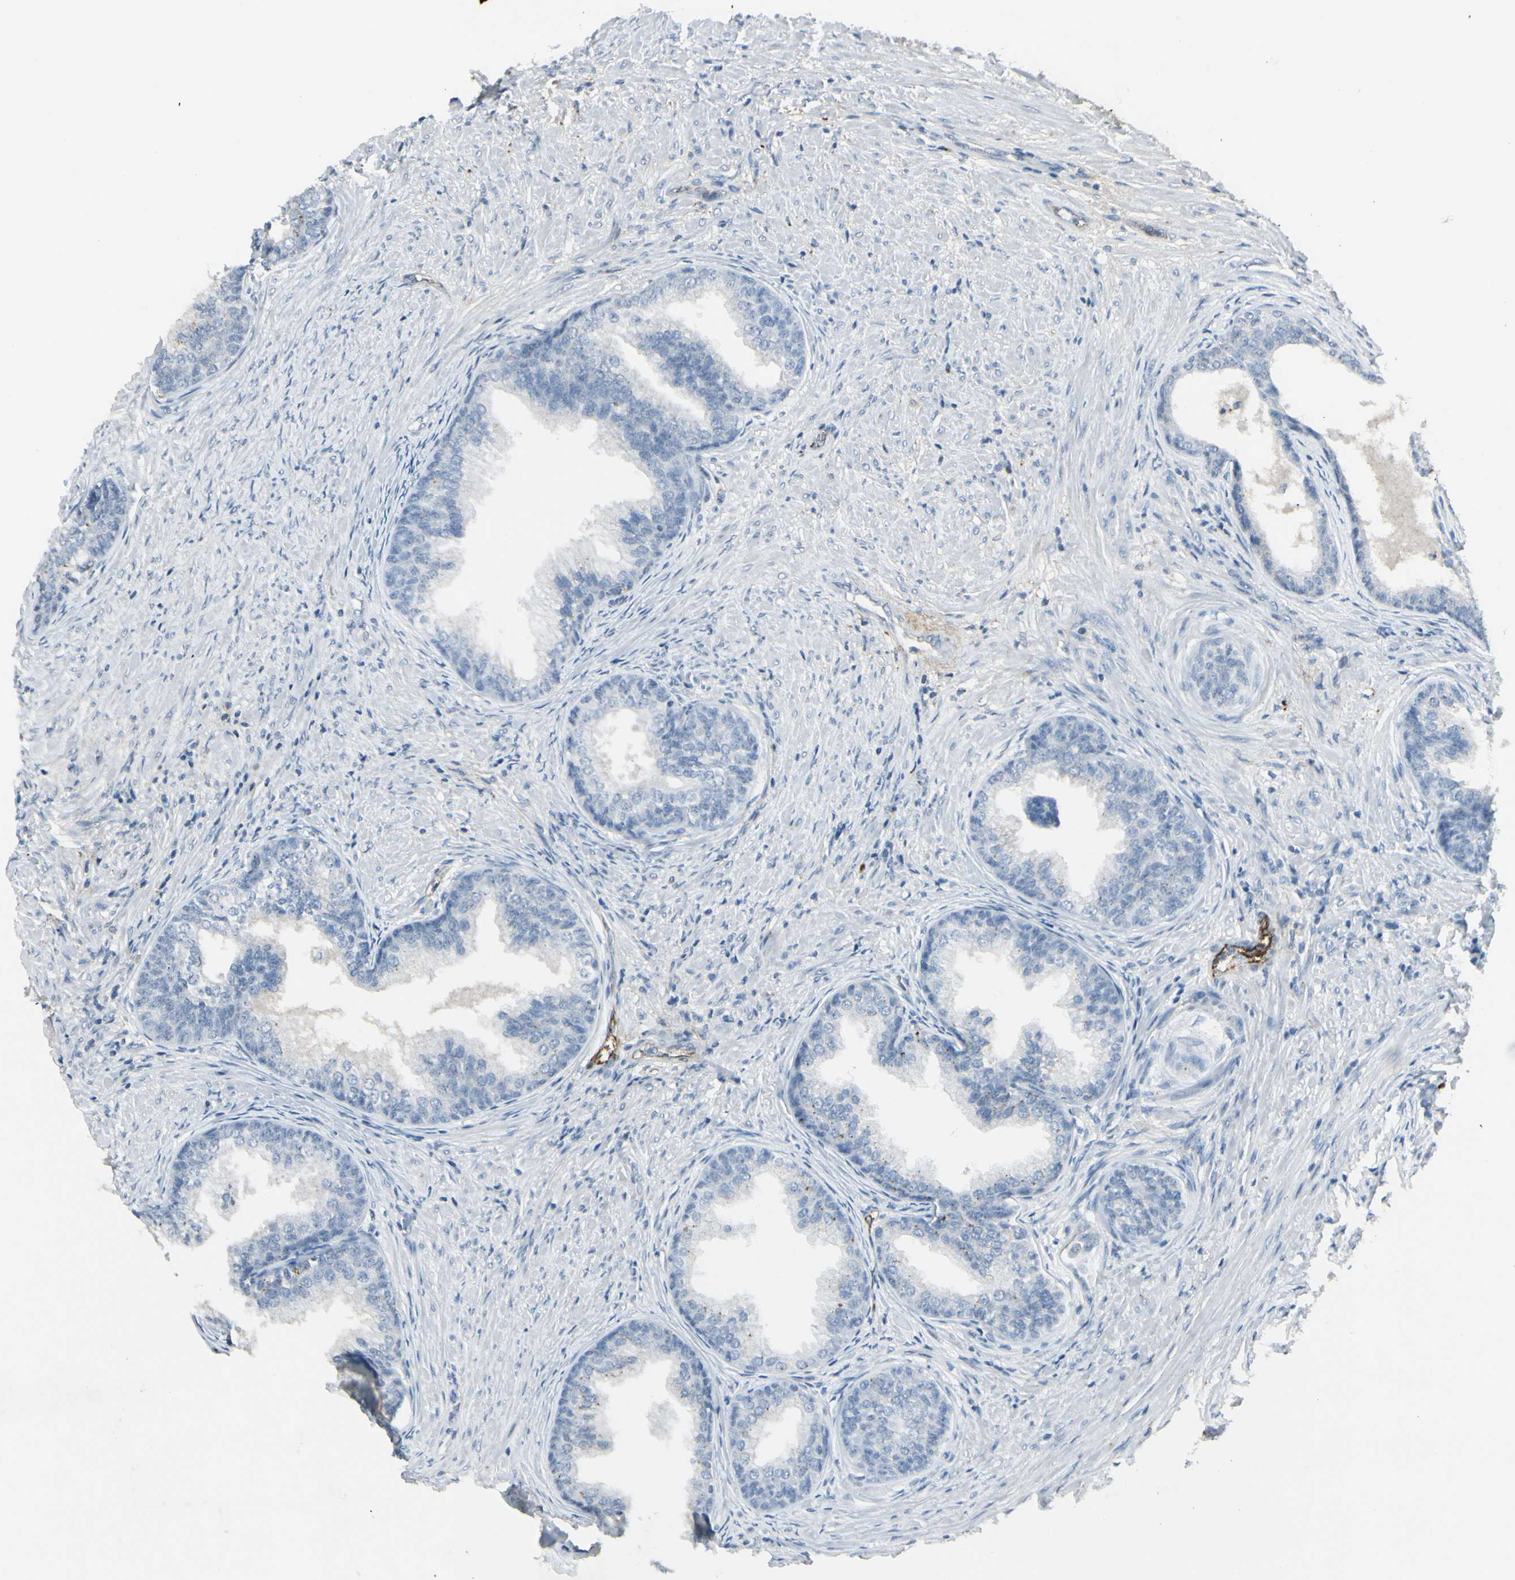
{"staining": {"intensity": "negative", "quantity": "none", "location": "none"}, "tissue": "prostate", "cell_type": "Glandular cells", "image_type": "normal", "snomed": [{"axis": "morphology", "description": "Normal tissue, NOS"}, {"axis": "topography", "description": "Prostate"}], "caption": "Immunohistochemical staining of benign human prostate shows no significant expression in glandular cells.", "gene": "IGHM", "patient": {"sex": "male", "age": 76}}